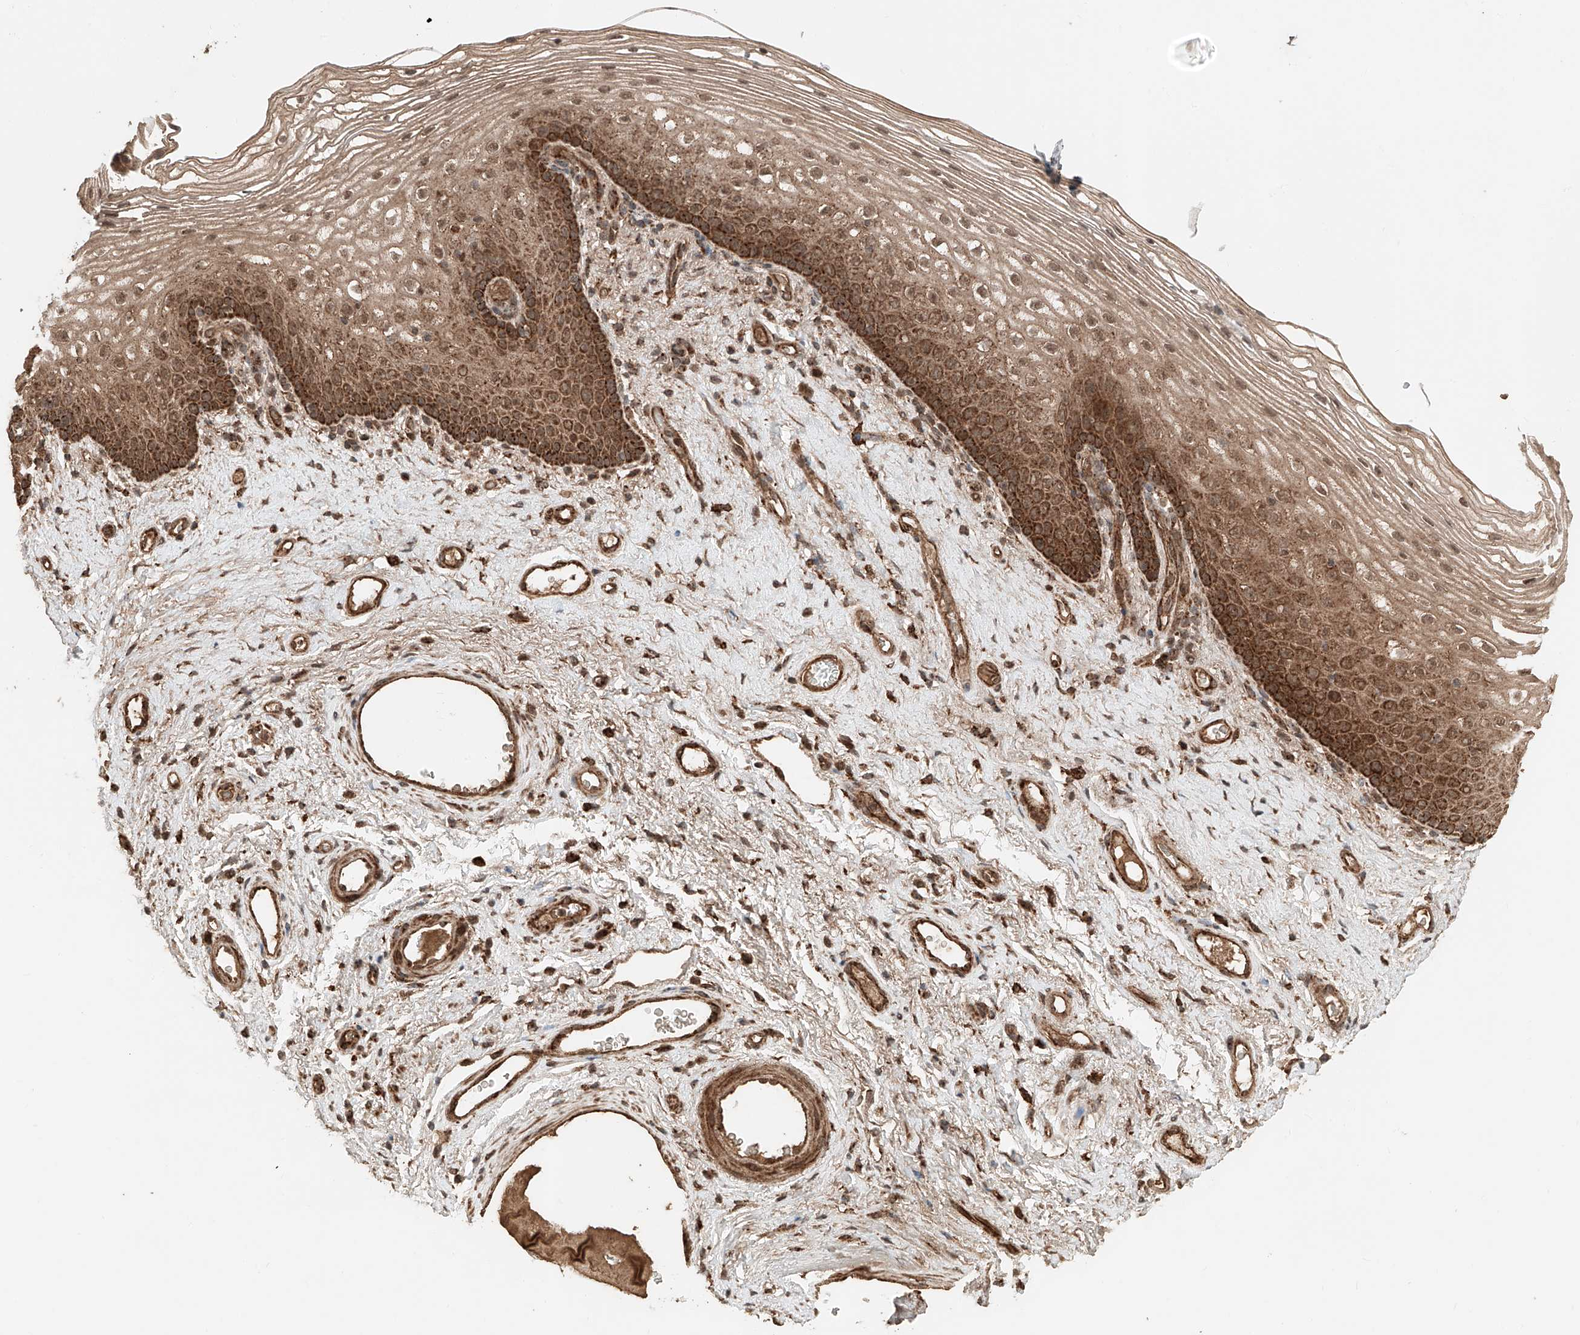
{"staining": {"intensity": "strong", "quantity": "25%-75%", "location": "cytoplasmic/membranous"}, "tissue": "vagina", "cell_type": "Squamous epithelial cells", "image_type": "normal", "snomed": [{"axis": "morphology", "description": "Normal tissue, NOS"}, {"axis": "topography", "description": "Vagina"}], "caption": "This is a photomicrograph of immunohistochemistry staining of unremarkable vagina, which shows strong staining in the cytoplasmic/membranous of squamous epithelial cells.", "gene": "ZSCAN29", "patient": {"sex": "female", "age": 60}}